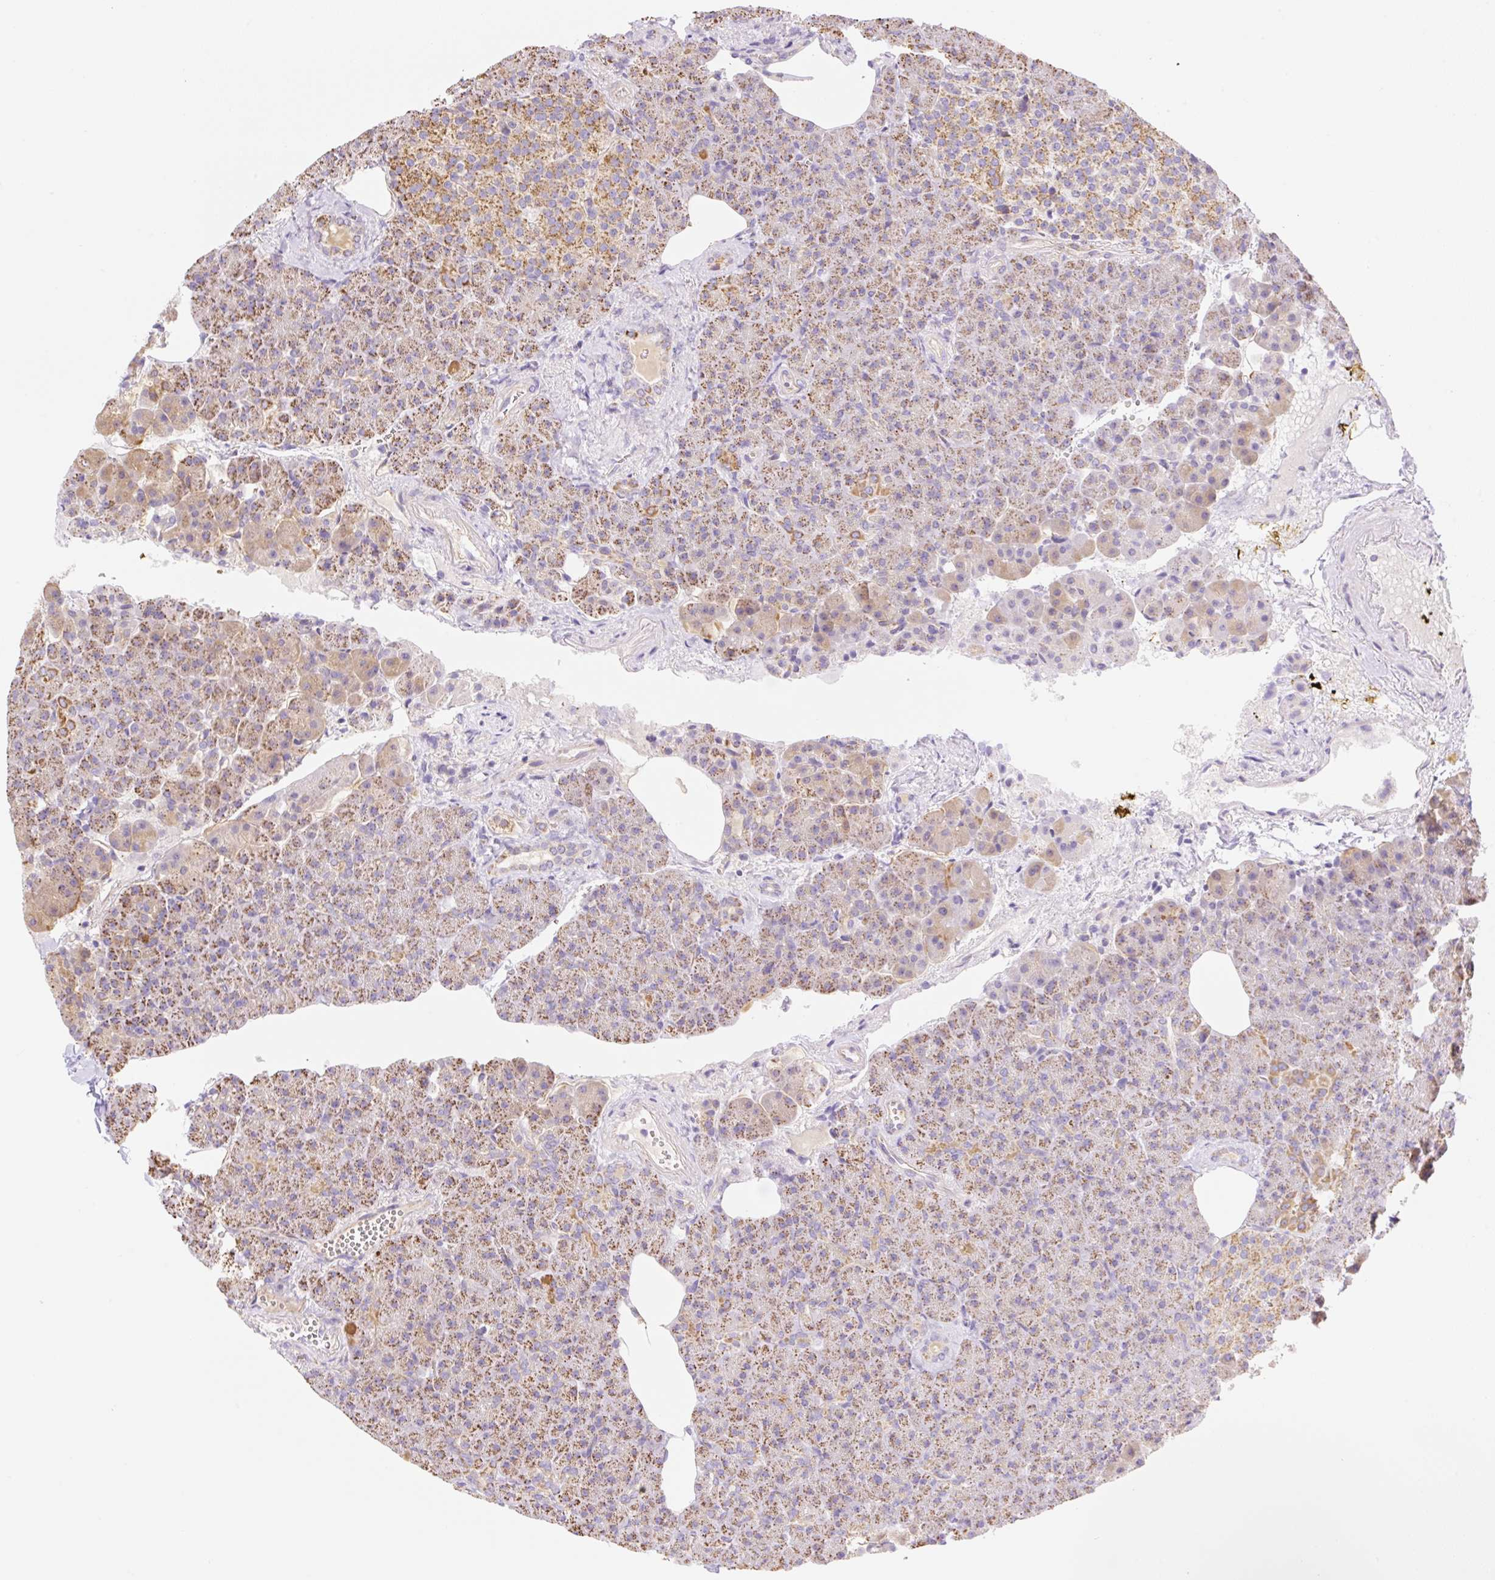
{"staining": {"intensity": "moderate", "quantity": ">75%", "location": "cytoplasmic/membranous"}, "tissue": "pancreas", "cell_type": "Exocrine glandular cells", "image_type": "normal", "snomed": [{"axis": "morphology", "description": "Normal tissue, NOS"}, {"axis": "topography", "description": "Pancreas"}], "caption": "High-magnification brightfield microscopy of unremarkable pancreas stained with DAB (brown) and counterstained with hematoxylin (blue). exocrine glandular cells exhibit moderate cytoplasmic/membranous expression is appreciated in approximately>75% of cells.", "gene": "ESAM", "patient": {"sex": "female", "age": 74}}